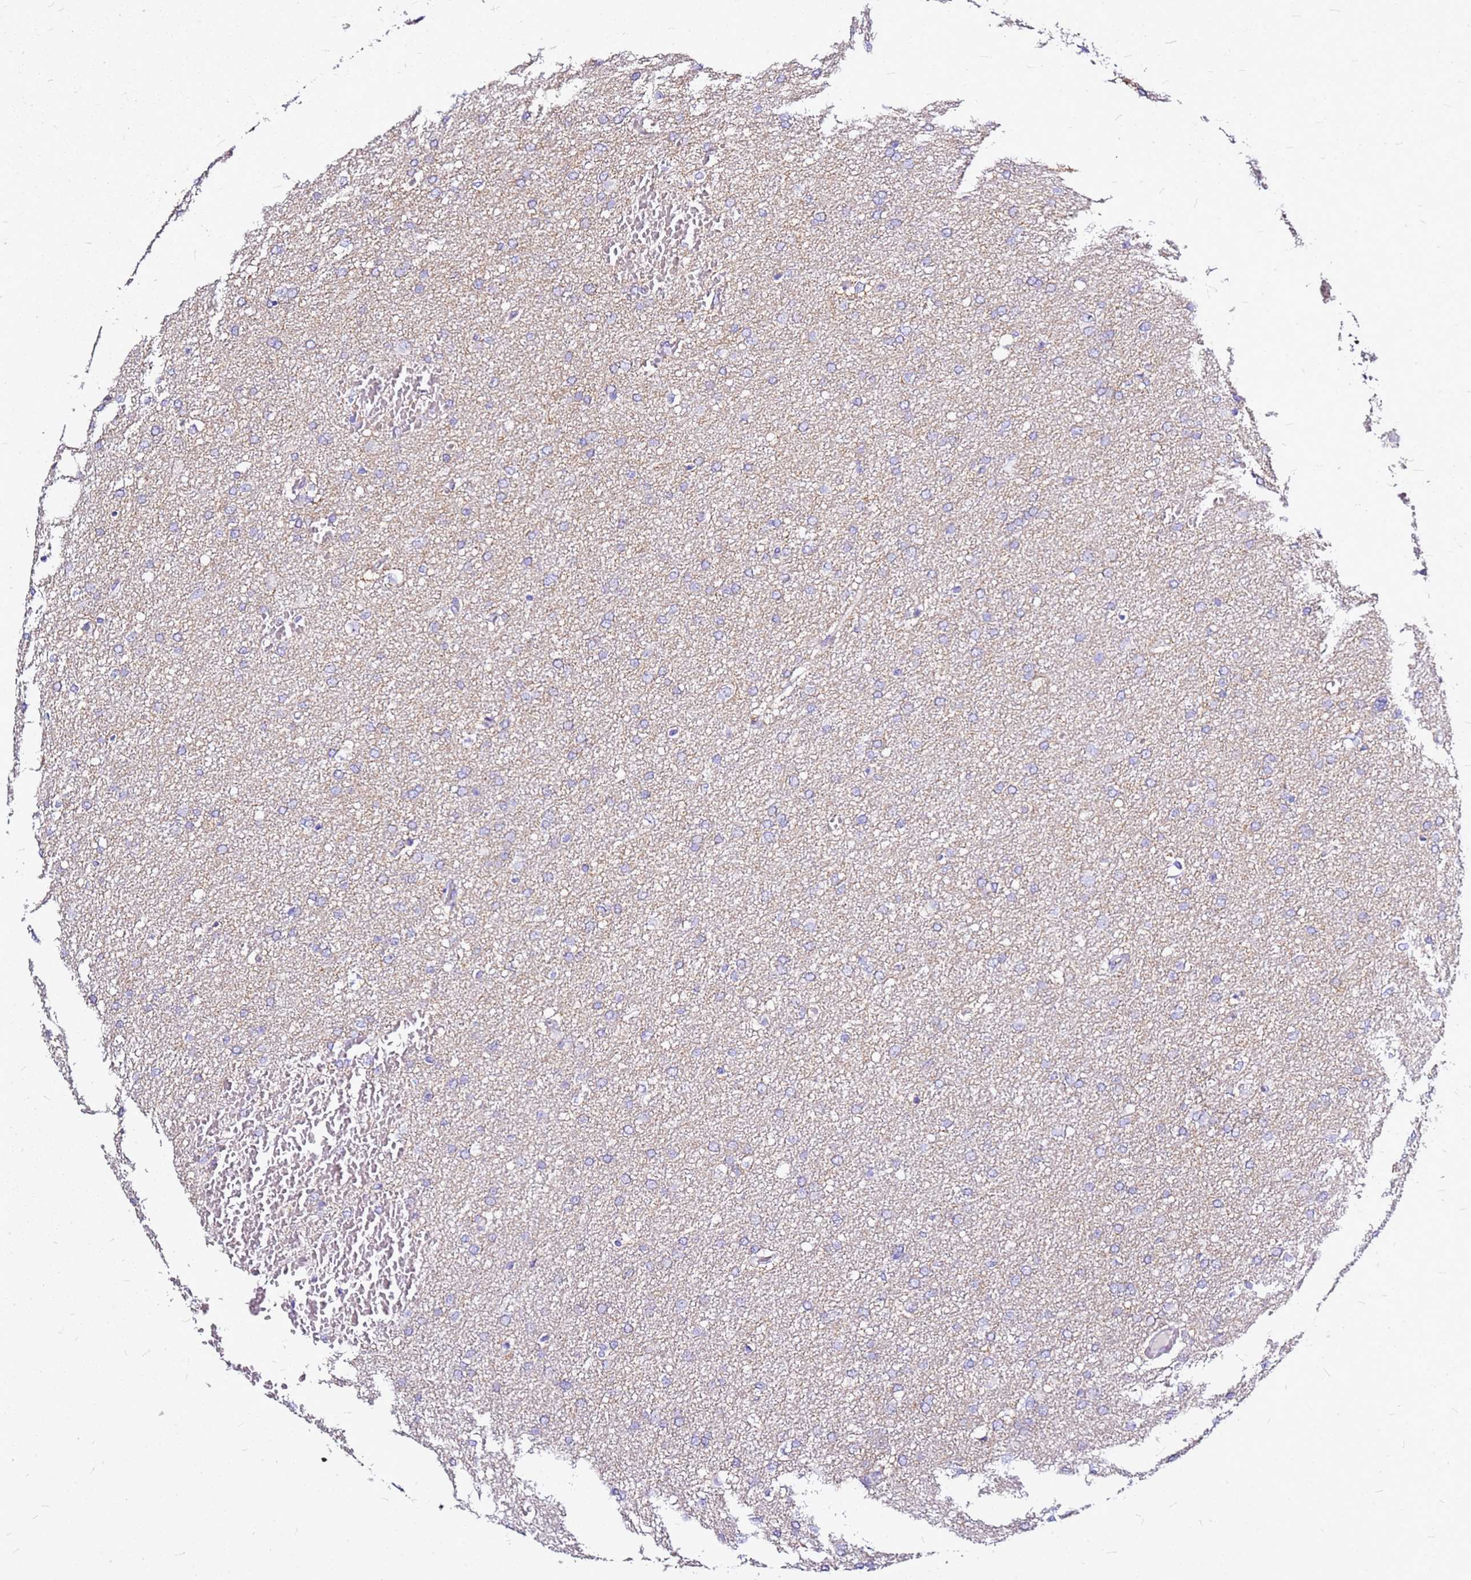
{"staining": {"intensity": "negative", "quantity": "none", "location": "none"}, "tissue": "glioma", "cell_type": "Tumor cells", "image_type": "cancer", "snomed": [{"axis": "morphology", "description": "Glioma, malignant, High grade"}, {"axis": "topography", "description": "Cerebral cortex"}], "caption": "Histopathology image shows no protein positivity in tumor cells of glioma tissue.", "gene": "CASD1", "patient": {"sex": "female", "age": 36}}